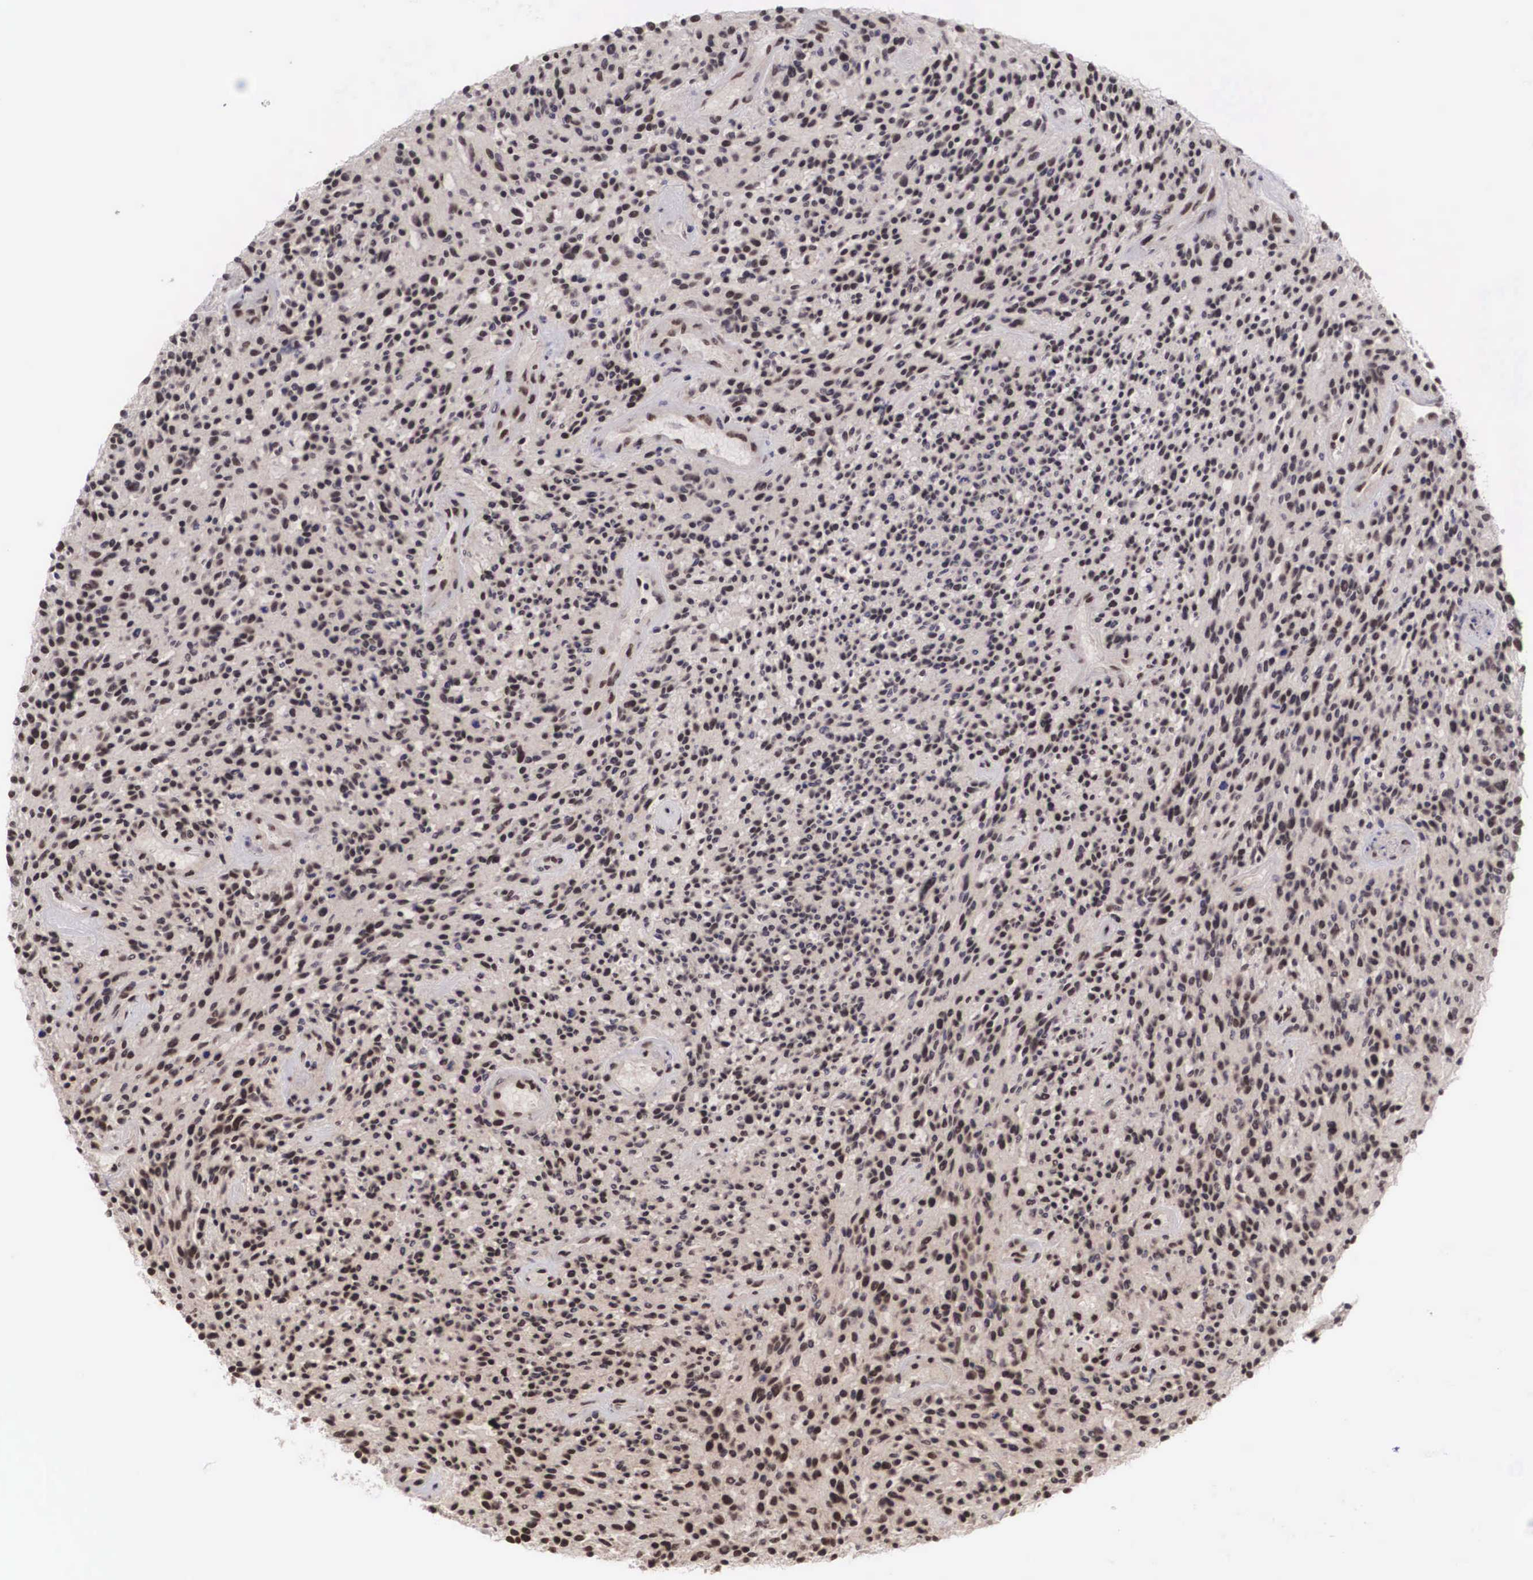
{"staining": {"intensity": "negative", "quantity": "none", "location": "none"}, "tissue": "glioma", "cell_type": "Tumor cells", "image_type": "cancer", "snomed": [{"axis": "morphology", "description": "Glioma, malignant, High grade"}, {"axis": "topography", "description": "Brain"}], "caption": "This is an immunohistochemistry (IHC) photomicrograph of human malignant high-grade glioma. There is no staining in tumor cells.", "gene": "HTATSF1", "patient": {"sex": "female", "age": 13}}